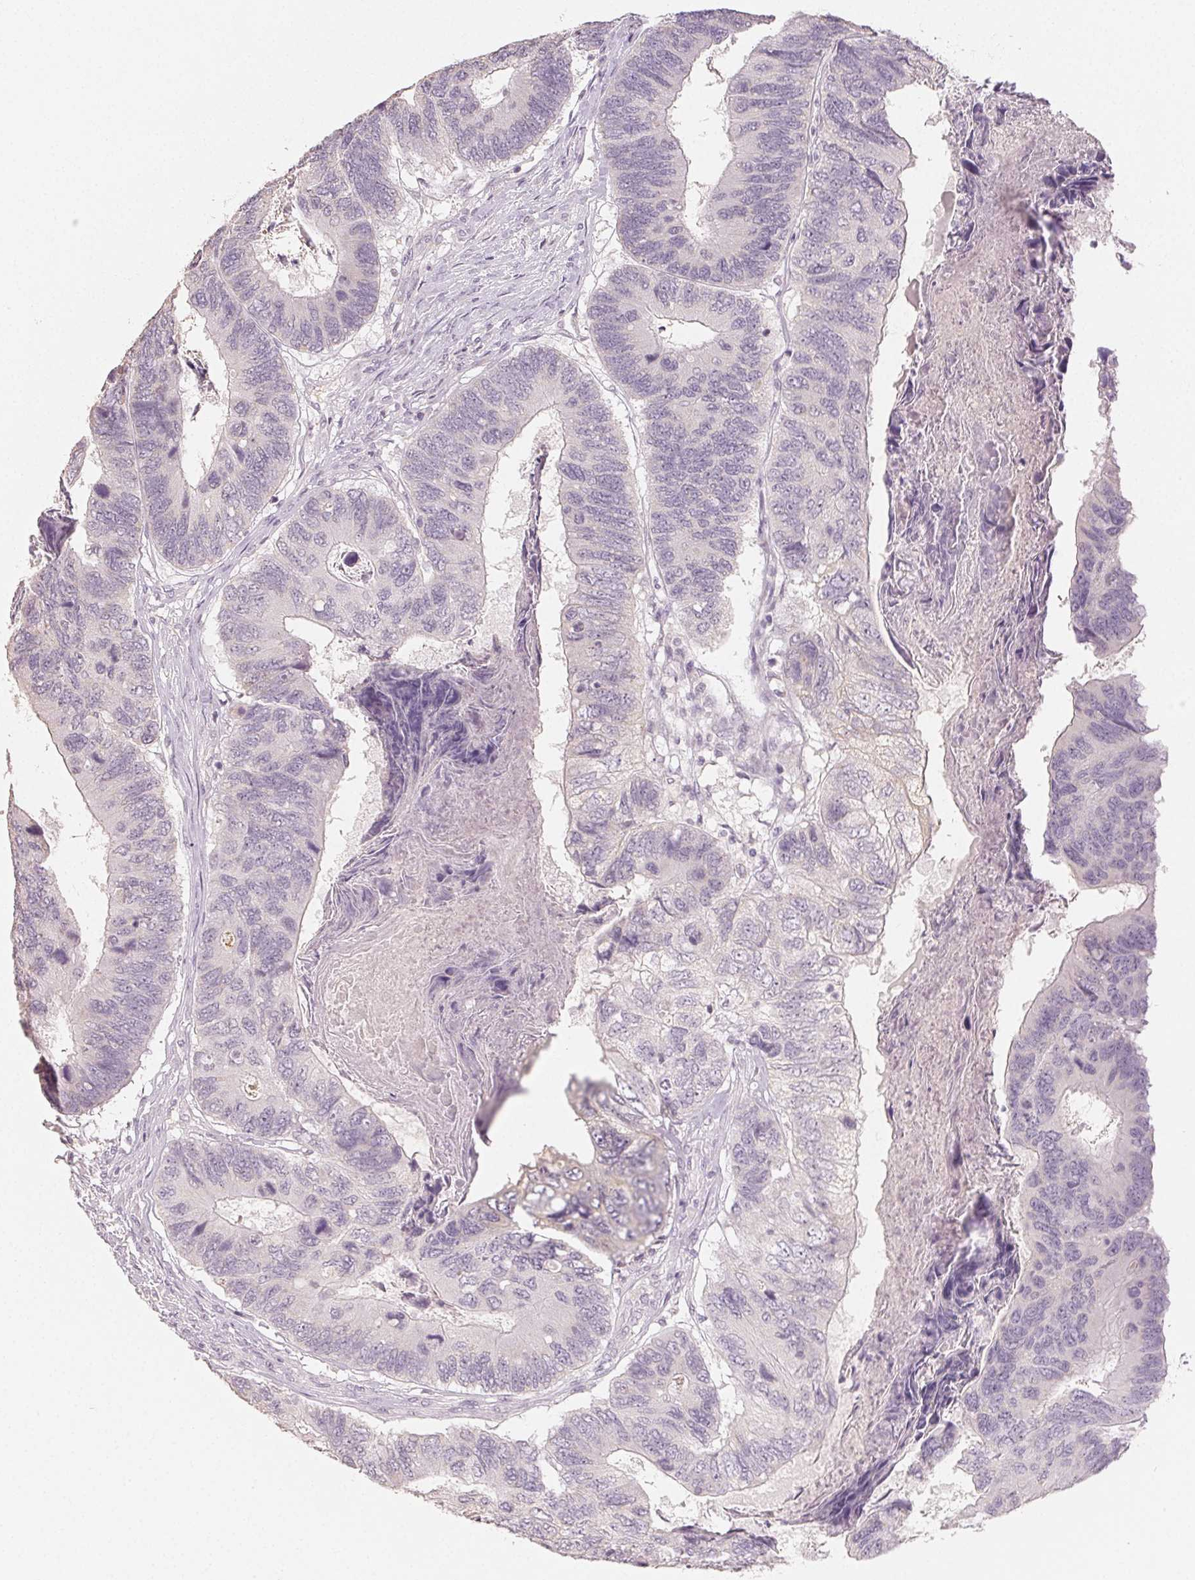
{"staining": {"intensity": "negative", "quantity": "none", "location": "none"}, "tissue": "colorectal cancer", "cell_type": "Tumor cells", "image_type": "cancer", "snomed": [{"axis": "morphology", "description": "Adenocarcinoma, NOS"}, {"axis": "topography", "description": "Colon"}], "caption": "Histopathology image shows no protein expression in tumor cells of colorectal cancer tissue.", "gene": "LVRN", "patient": {"sex": "female", "age": 67}}